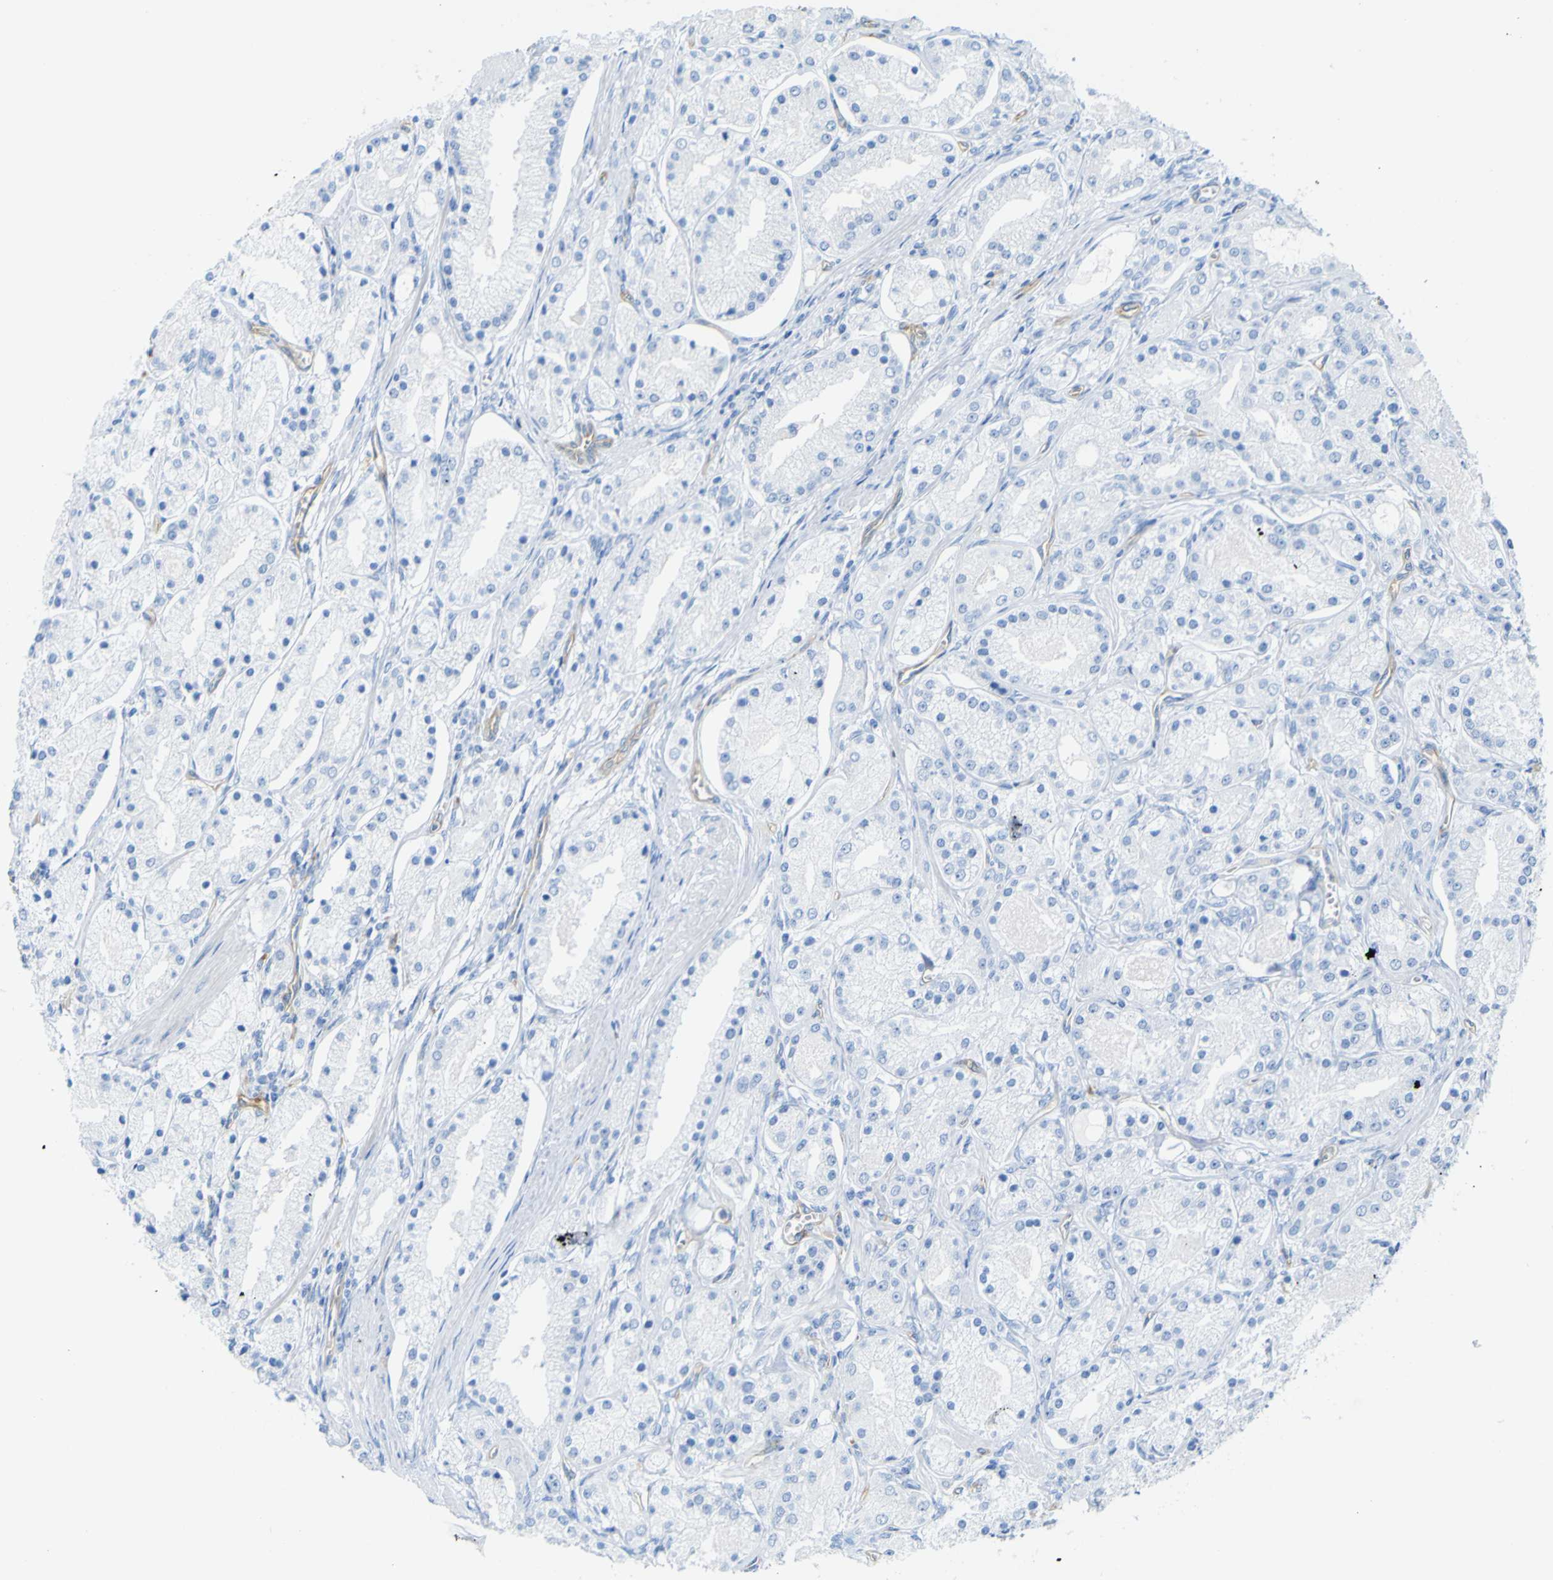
{"staining": {"intensity": "negative", "quantity": "none", "location": "none"}, "tissue": "prostate cancer", "cell_type": "Tumor cells", "image_type": "cancer", "snomed": [{"axis": "morphology", "description": "Adenocarcinoma, High grade"}, {"axis": "topography", "description": "Prostate"}], "caption": "Protein analysis of prostate cancer (adenocarcinoma (high-grade)) reveals no significant staining in tumor cells.", "gene": "CD93", "patient": {"sex": "male", "age": 66}}